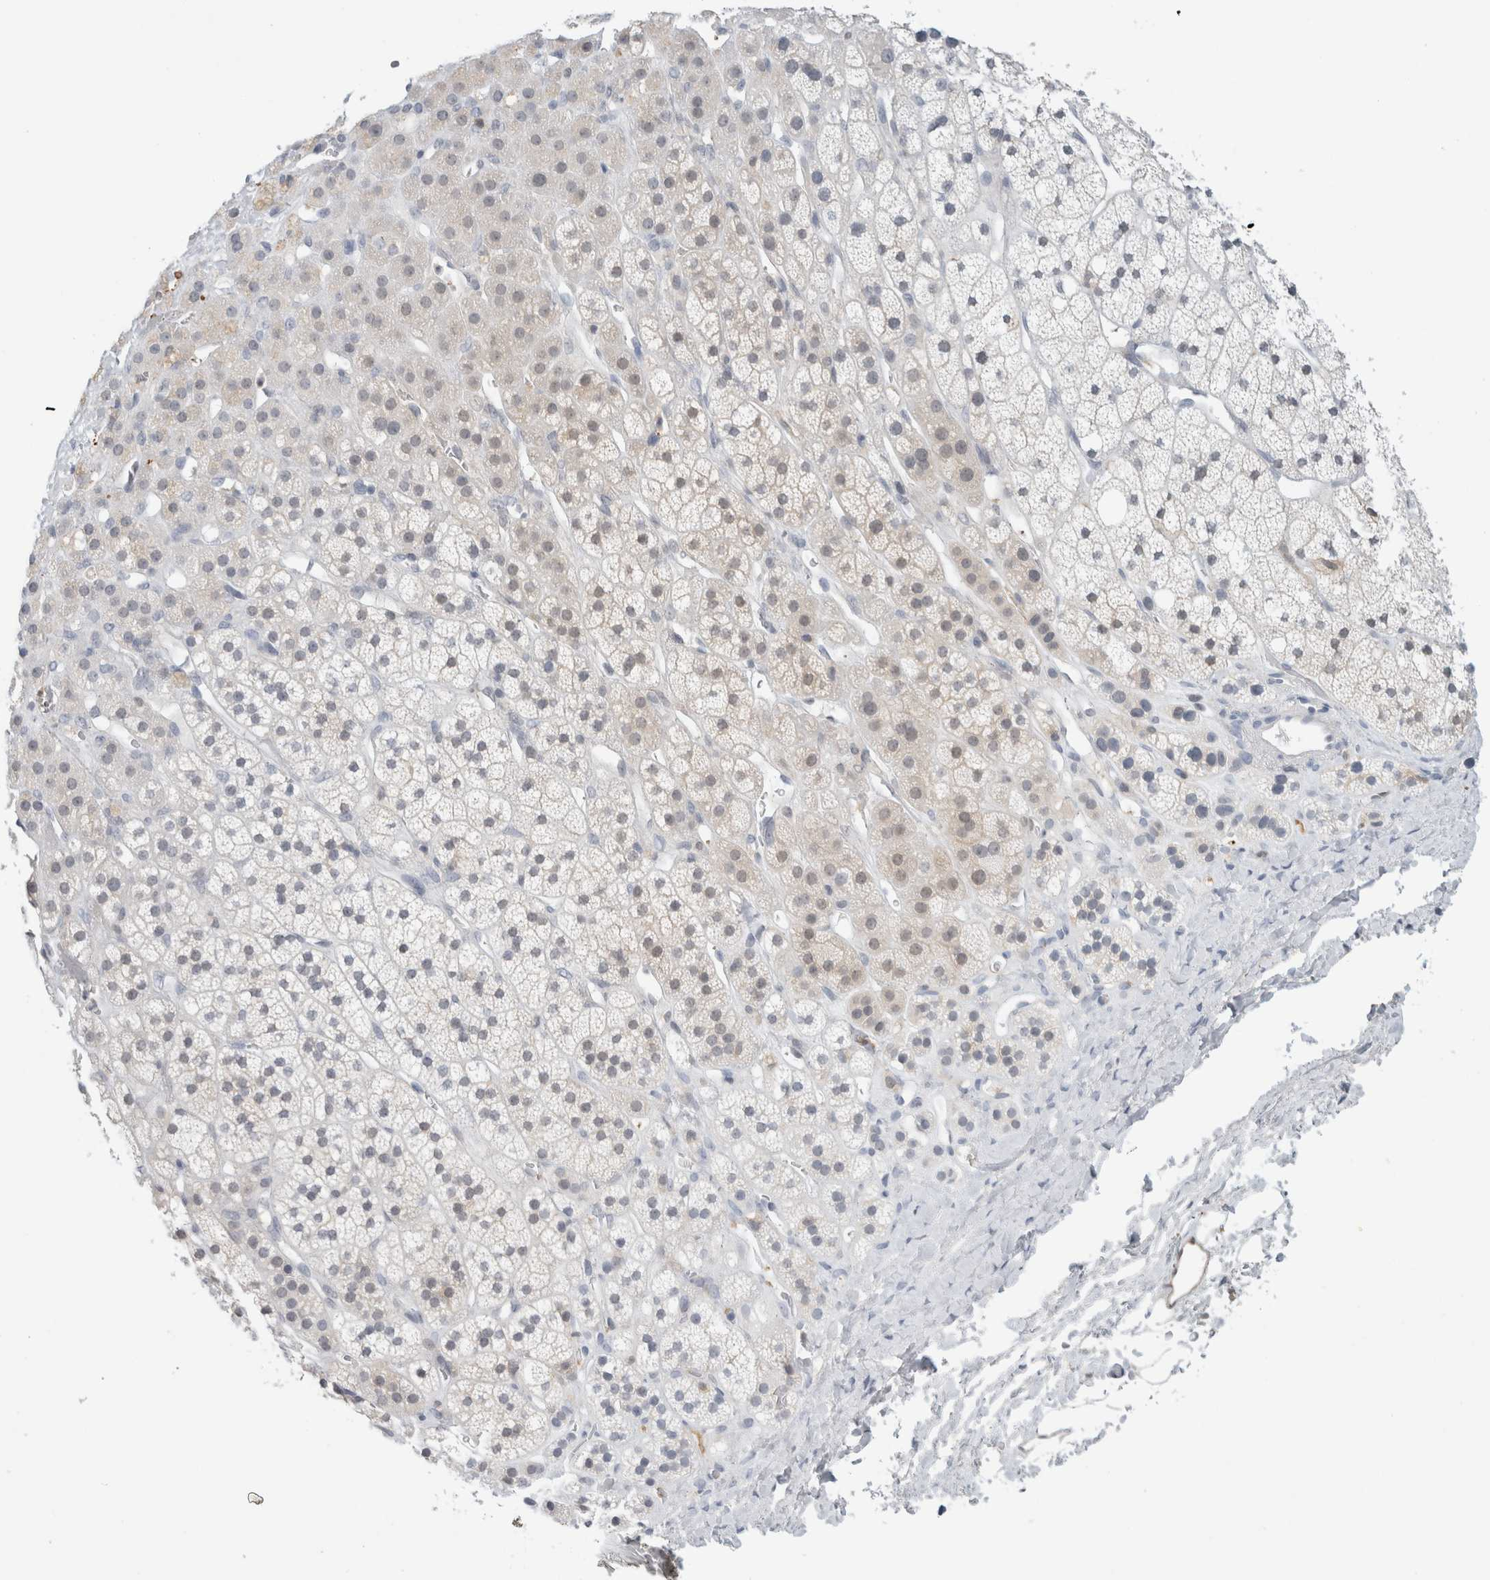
{"staining": {"intensity": "weak", "quantity": "<25%", "location": "cytoplasmic/membranous"}, "tissue": "adrenal gland", "cell_type": "Glandular cells", "image_type": "normal", "snomed": [{"axis": "morphology", "description": "Normal tissue, NOS"}, {"axis": "topography", "description": "Adrenal gland"}], "caption": "IHC micrograph of benign adrenal gland: adrenal gland stained with DAB exhibits no significant protein positivity in glandular cells. (Brightfield microscopy of DAB immunohistochemistry at high magnification).", "gene": "CASP6", "patient": {"sex": "male", "age": 56}}